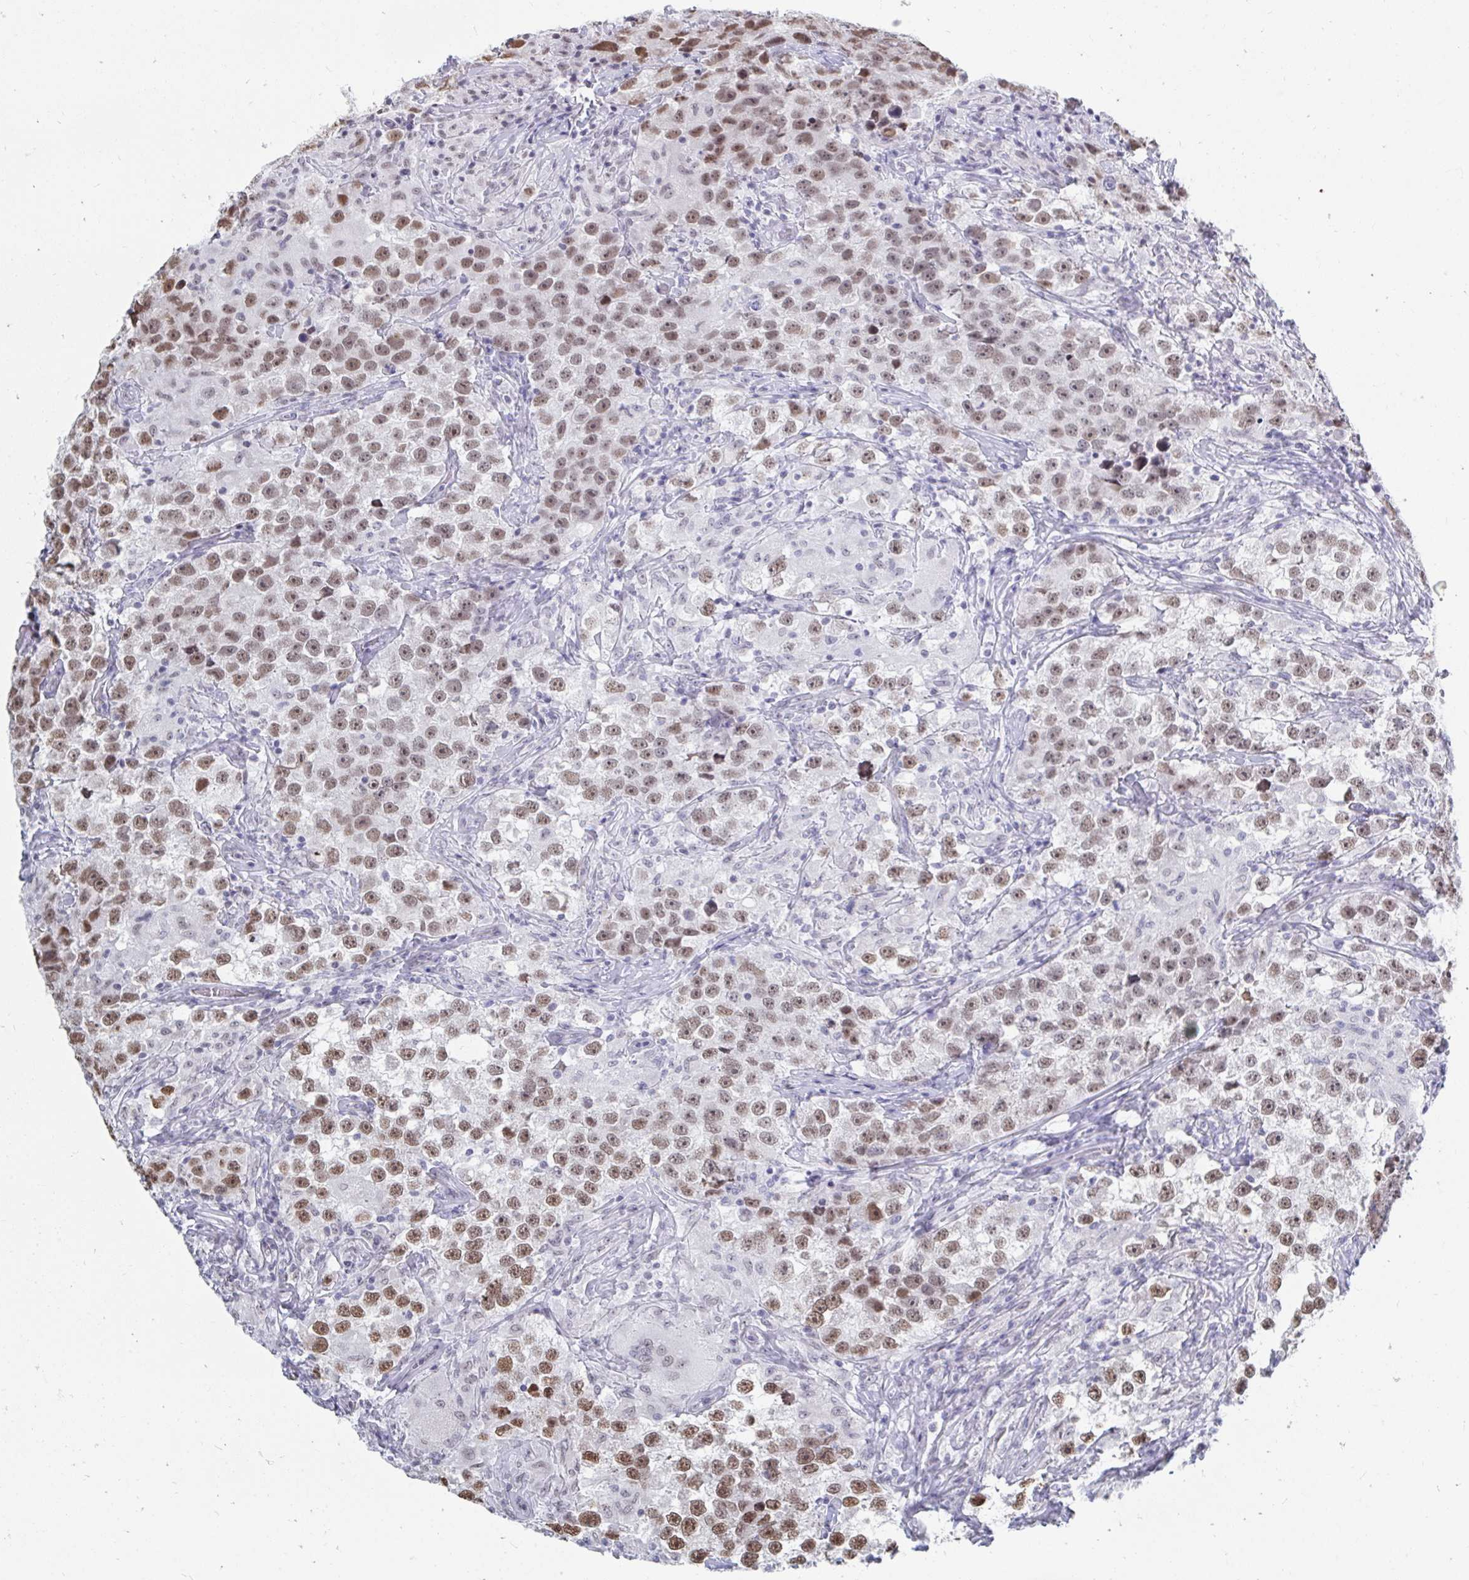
{"staining": {"intensity": "moderate", "quantity": ">75%", "location": "nuclear"}, "tissue": "testis cancer", "cell_type": "Tumor cells", "image_type": "cancer", "snomed": [{"axis": "morphology", "description": "Seminoma, NOS"}, {"axis": "topography", "description": "Testis"}], "caption": "Human testis cancer stained with a brown dye shows moderate nuclear positive positivity in approximately >75% of tumor cells.", "gene": "TRIP12", "patient": {"sex": "male", "age": 46}}